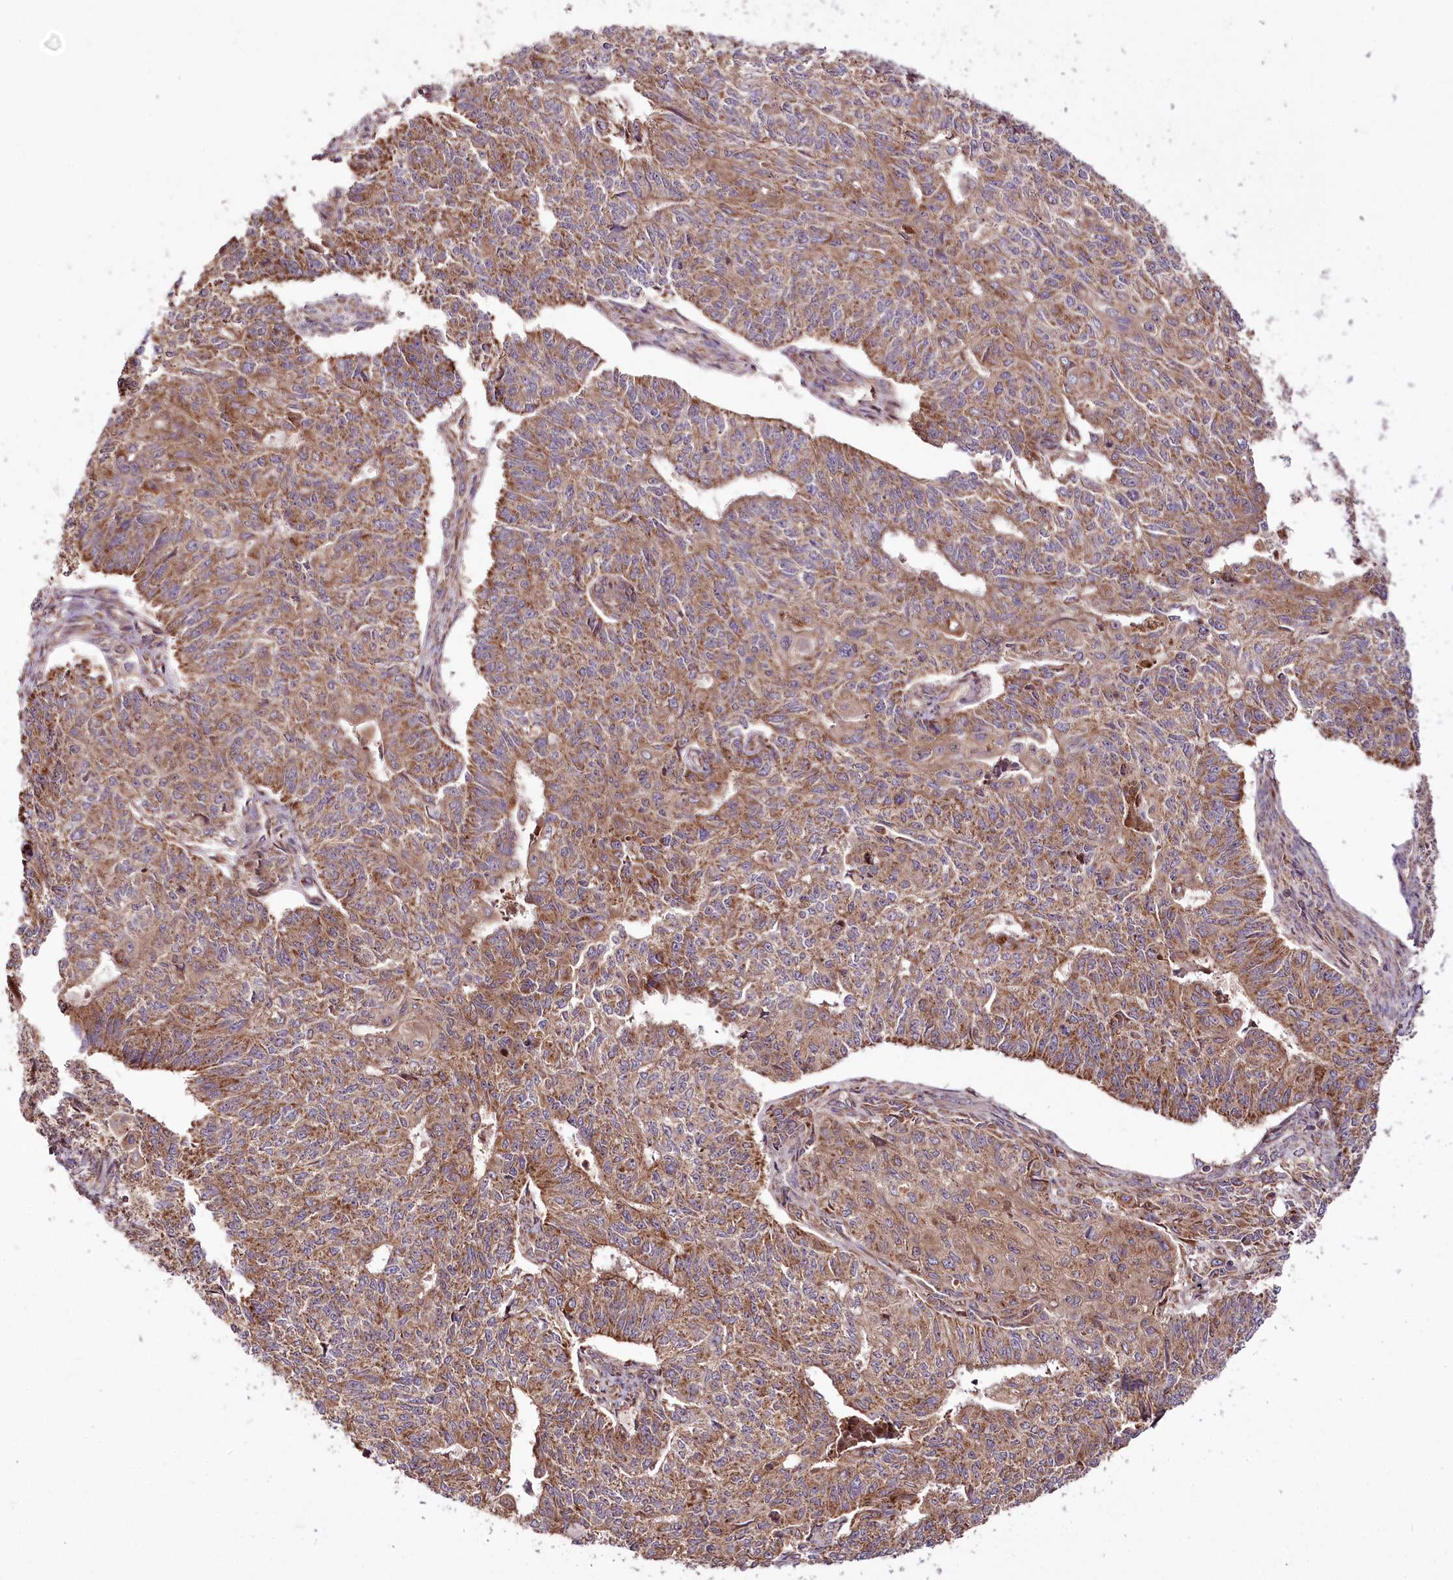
{"staining": {"intensity": "moderate", "quantity": ">75%", "location": "cytoplasmic/membranous"}, "tissue": "endometrial cancer", "cell_type": "Tumor cells", "image_type": "cancer", "snomed": [{"axis": "morphology", "description": "Adenocarcinoma, NOS"}, {"axis": "topography", "description": "Endometrium"}], "caption": "Immunohistochemical staining of adenocarcinoma (endometrial) demonstrates medium levels of moderate cytoplasmic/membranous protein staining in approximately >75% of tumor cells.", "gene": "RAB7A", "patient": {"sex": "female", "age": 32}}